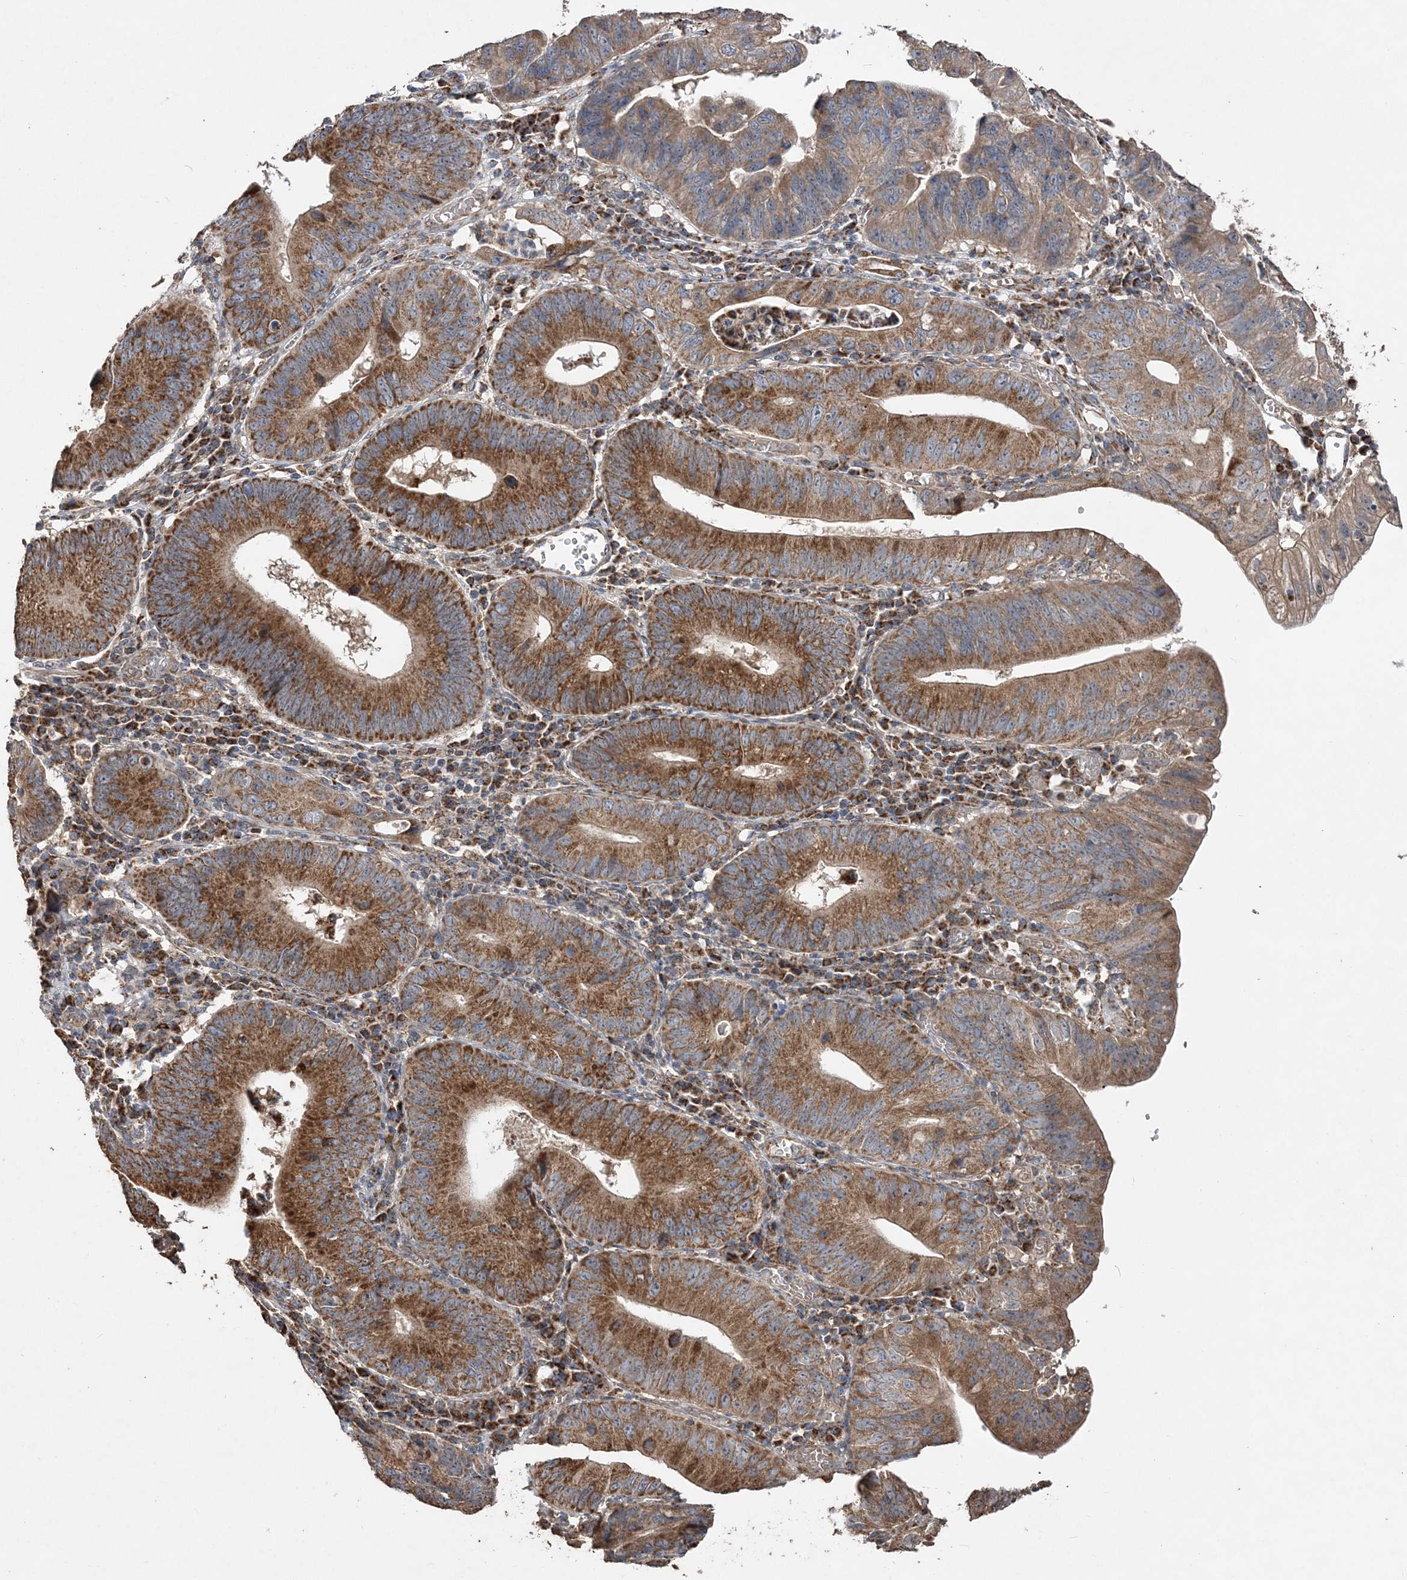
{"staining": {"intensity": "strong", "quantity": ">75%", "location": "cytoplasmic/membranous"}, "tissue": "stomach cancer", "cell_type": "Tumor cells", "image_type": "cancer", "snomed": [{"axis": "morphology", "description": "Adenocarcinoma, NOS"}, {"axis": "topography", "description": "Stomach"}], "caption": "Stomach cancer tissue exhibits strong cytoplasmic/membranous staining in approximately >75% of tumor cells", "gene": "POC5", "patient": {"sex": "male", "age": 59}}